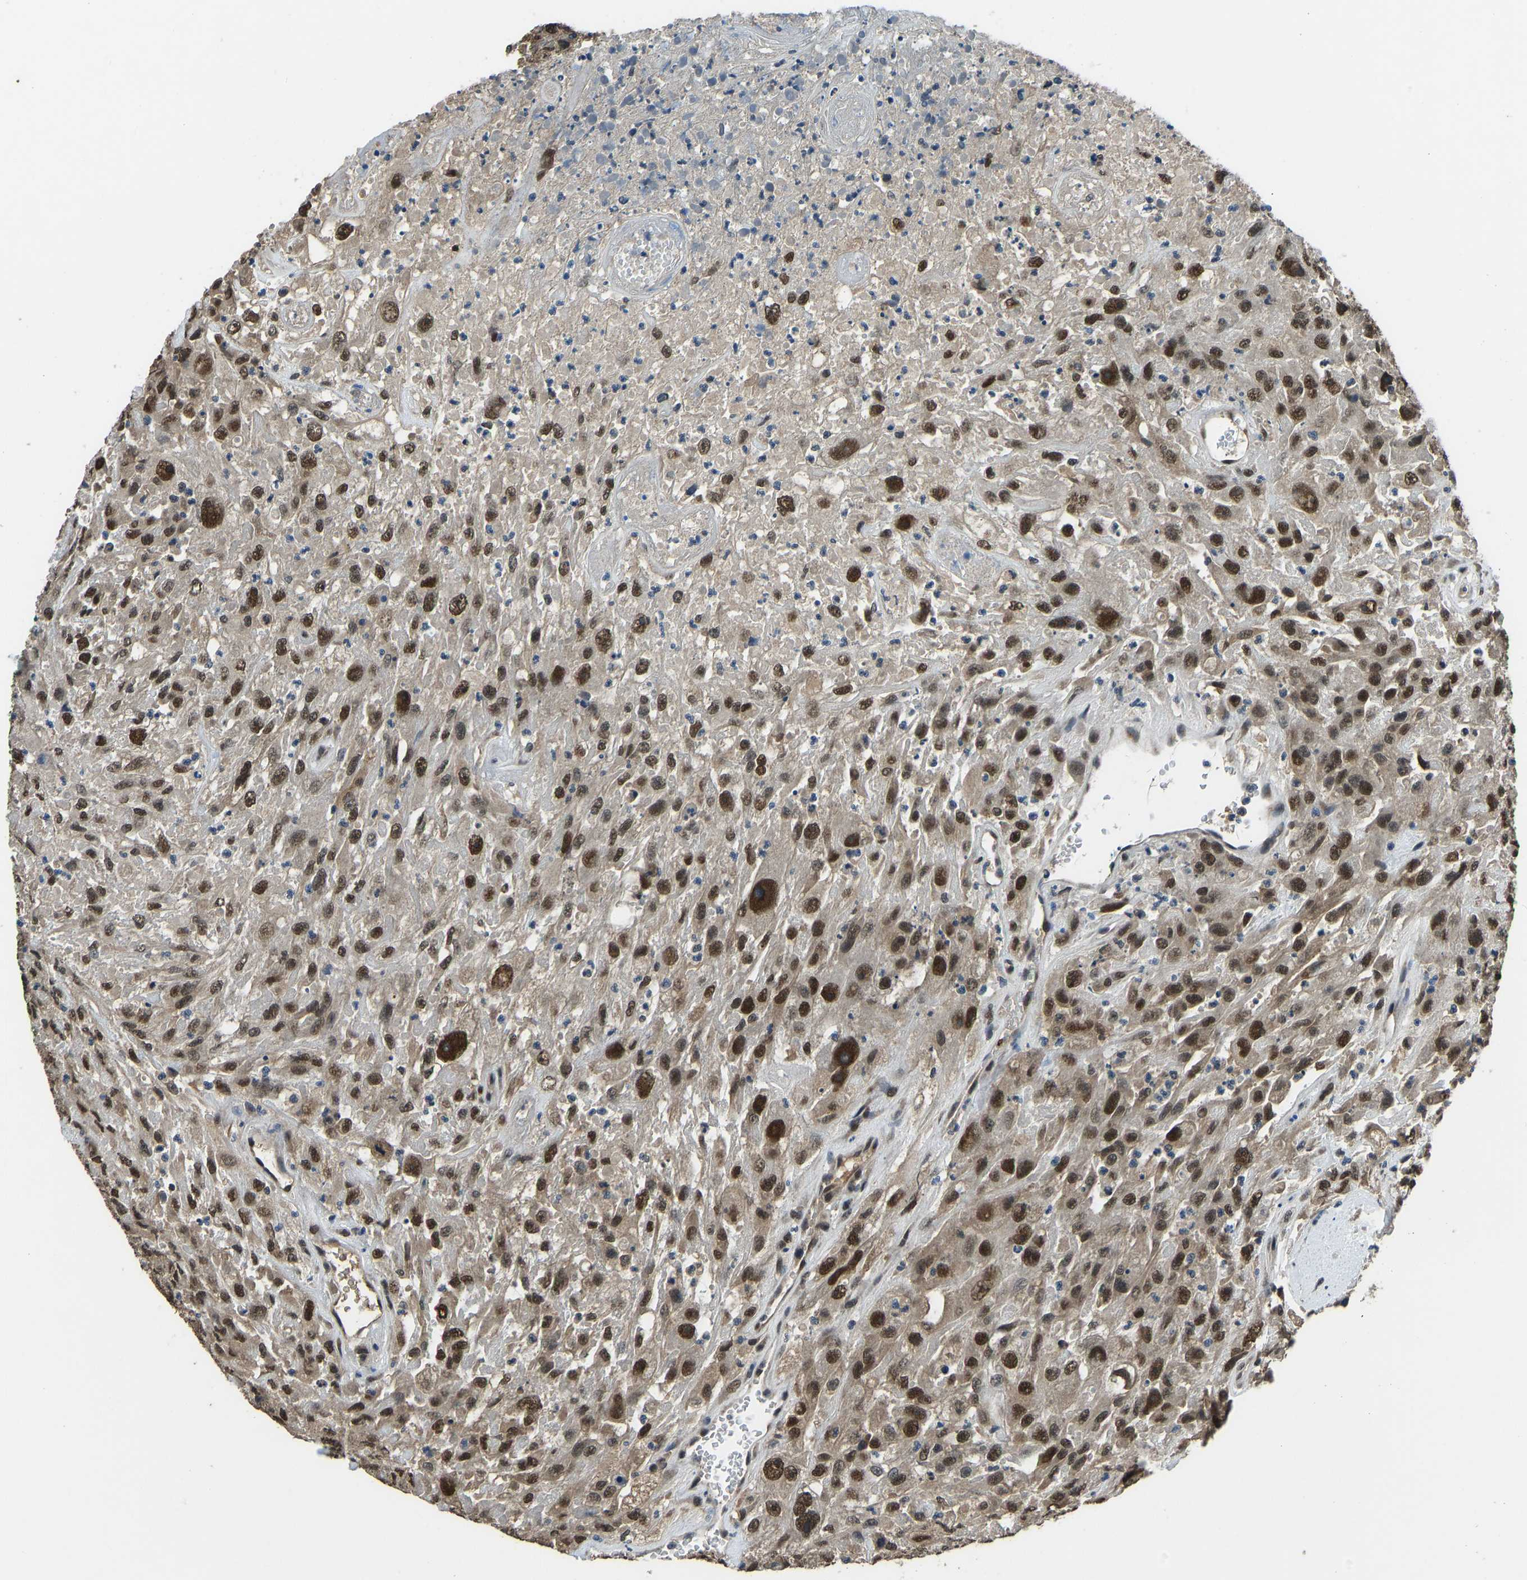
{"staining": {"intensity": "strong", "quantity": ">75%", "location": "nuclear"}, "tissue": "urothelial cancer", "cell_type": "Tumor cells", "image_type": "cancer", "snomed": [{"axis": "morphology", "description": "Urothelial carcinoma, High grade"}, {"axis": "topography", "description": "Urinary bladder"}], "caption": "An image of human urothelial carcinoma (high-grade) stained for a protein shows strong nuclear brown staining in tumor cells.", "gene": "TOX4", "patient": {"sex": "male", "age": 46}}